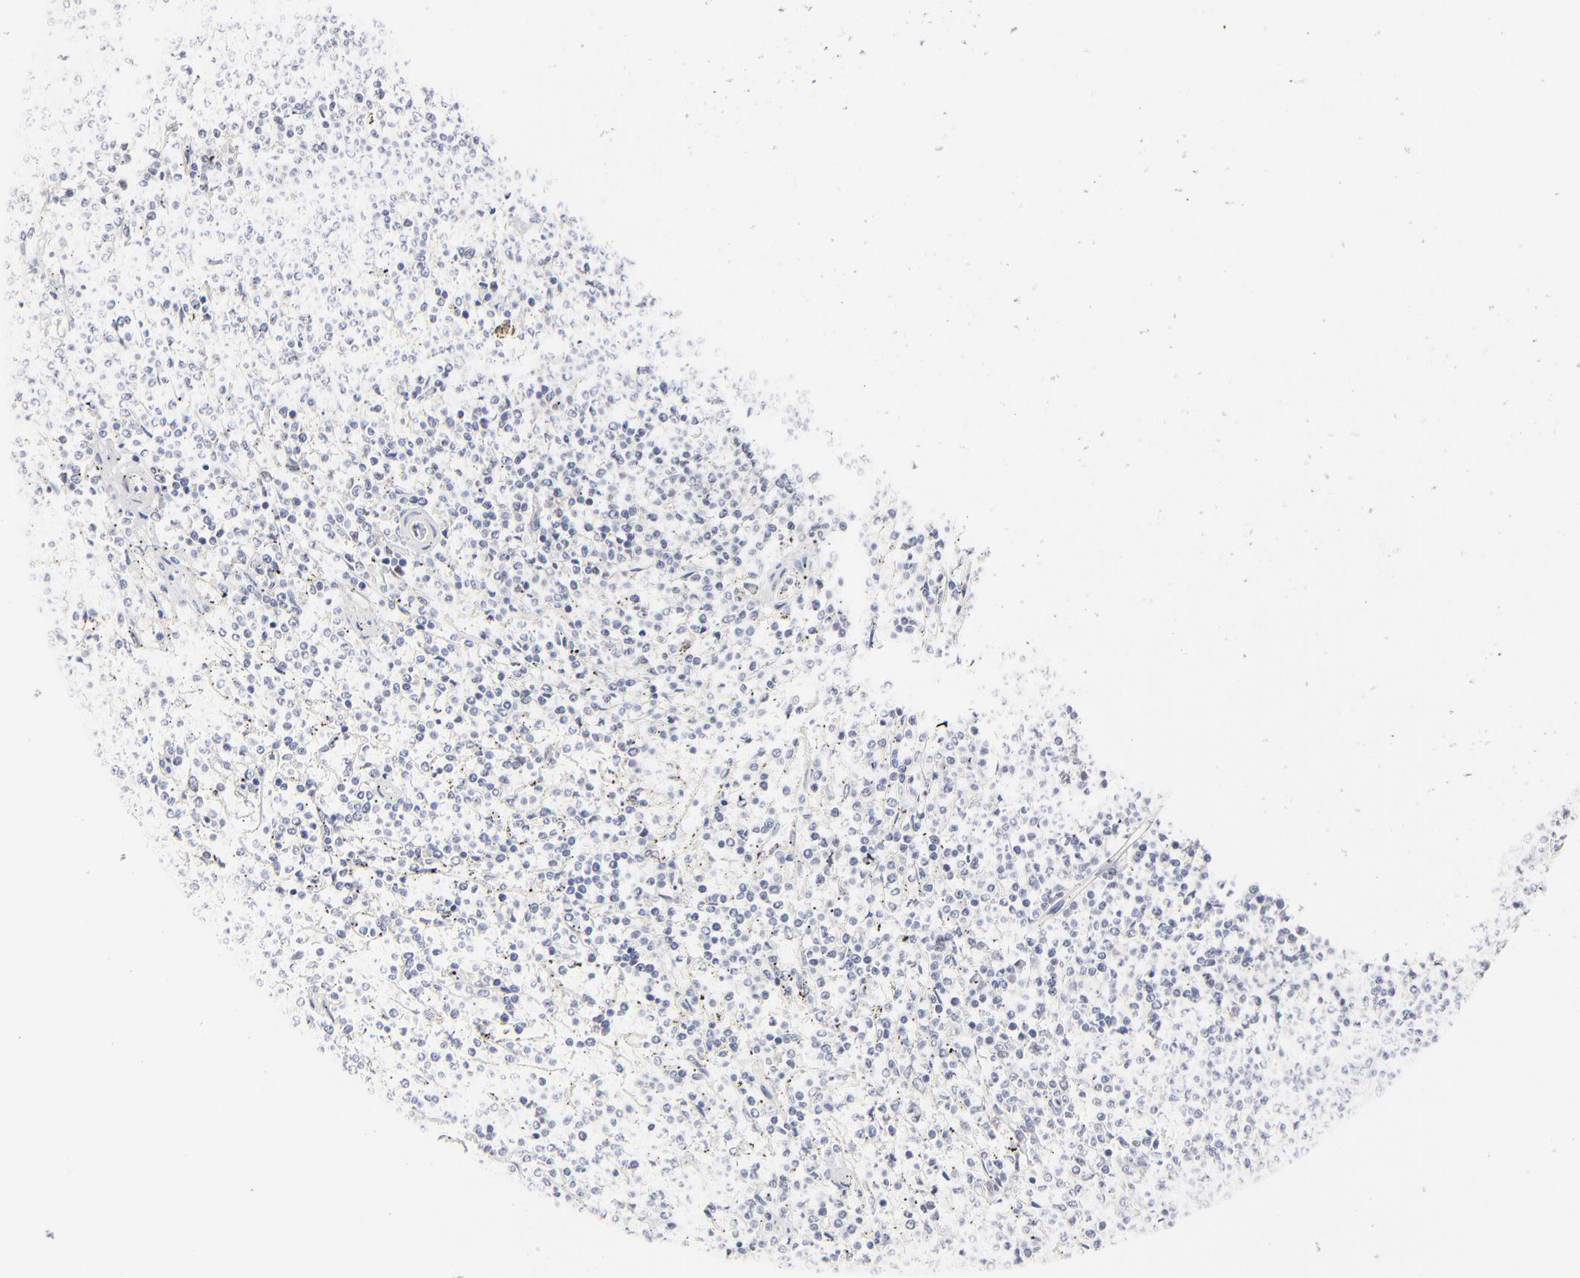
{"staining": {"intensity": "negative", "quantity": "none", "location": "none"}, "tissue": "lymphoma", "cell_type": "Tumor cells", "image_type": "cancer", "snomed": [{"axis": "morphology", "description": "Malignant lymphoma, non-Hodgkin's type, Low grade"}, {"axis": "topography", "description": "Spleen"}], "caption": "Micrograph shows no protein staining in tumor cells of low-grade malignant lymphoma, non-Hodgkin's type tissue.", "gene": "RBM3", "patient": {"sex": "female", "age": 50}}